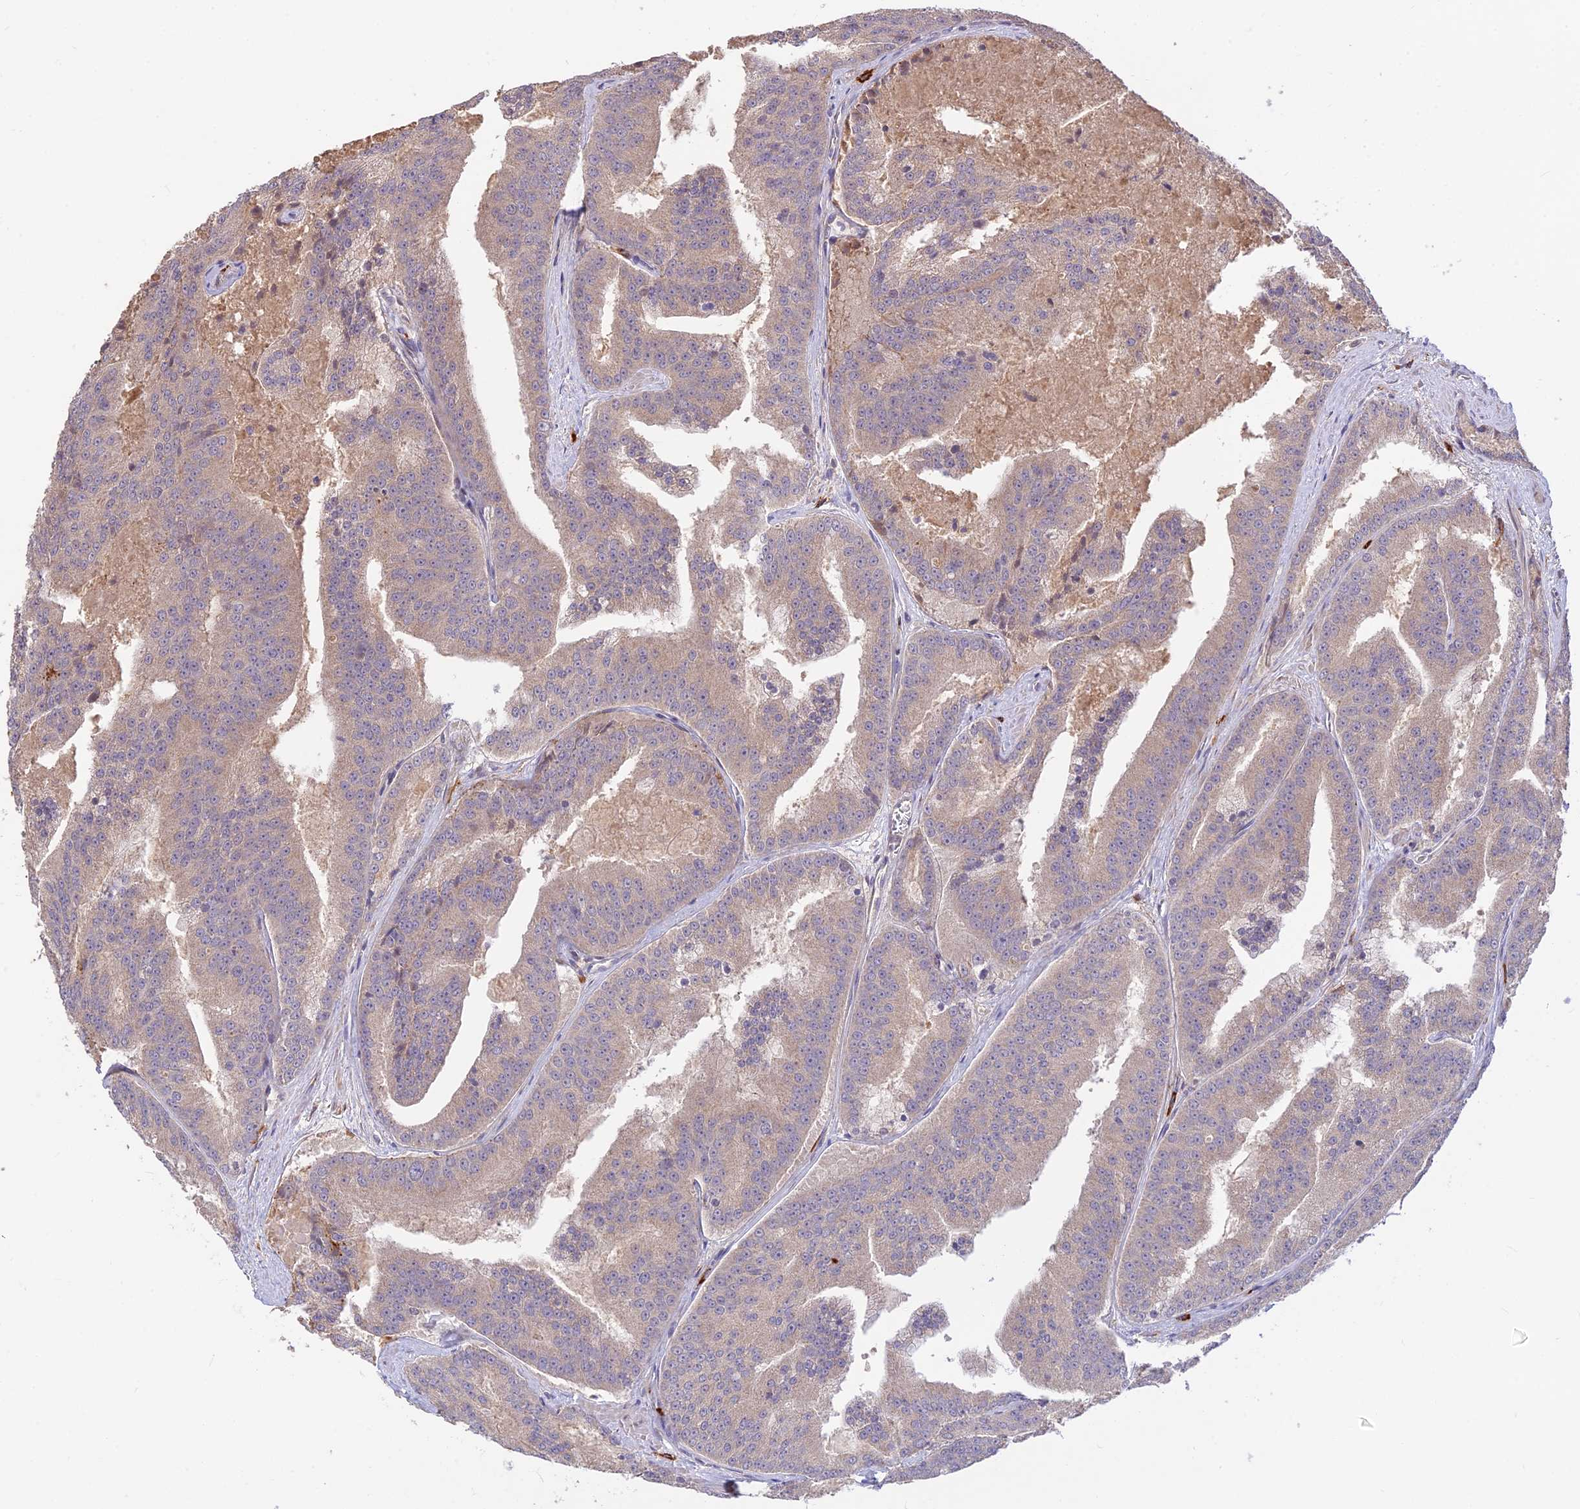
{"staining": {"intensity": "weak", "quantity": "25%-75%", "location": "cytoplasmic/membranous"}, "tissue": "prostate cancer", "cell_type": "Tumor cells", "image_type": "cancer", "snomed": [{"axis": "morphology", "description": "Adenocarcinoma, High grade"}, {"axis": "topography", "description": "Prostate"}], "caption": "A brown stain labels weak cytoplasmic/membranous staining of a protein in human prostate adenocarcinoma (high-grade) tumor cells.", "gene": "ASPDH", "patient": {"sex": "male", "age": 61}}